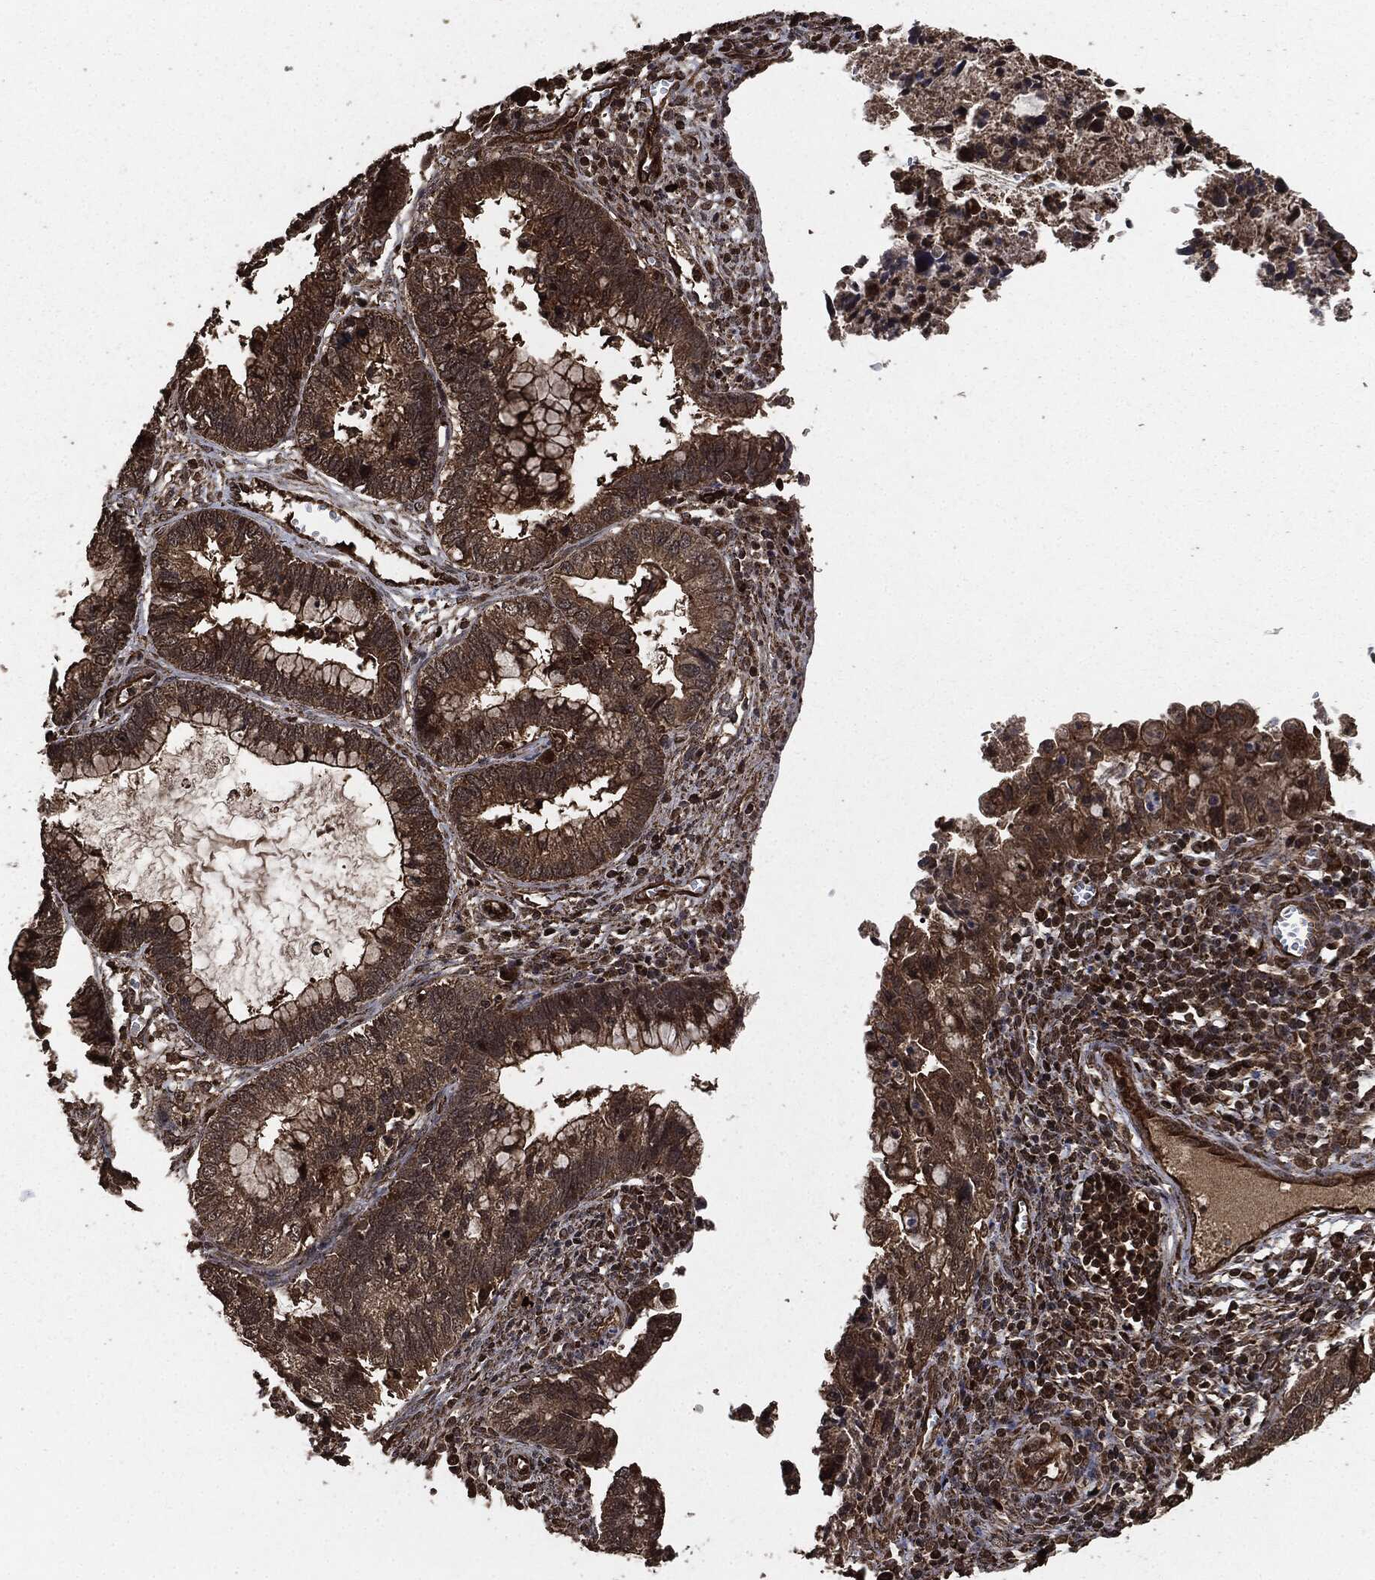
{"staining": {"intensity": "strong", "quantity": "25%-75%", "location": "cytoplasmic/membranous"}, "tissue": "cervical cancer", "cell_type": "Tumor cells", "image_type": "cancer", "snomed": [{"axis": "morphology", "description": "Adenocarcinoma, NOS"}, {"axis": "topography", "description": "Cervix"}], "caption": "Cervical adenocarcinoma stained with DAB immunohistochemistry demonstrates high levels of strong cytoplasmic/membranous positivity in about 25%-75% of tumor cells. (DAB = brown stain, brightfield microscopy at high magnification).", "gene": "EGFR", "patient": {"sex": "female", "age": 44}}